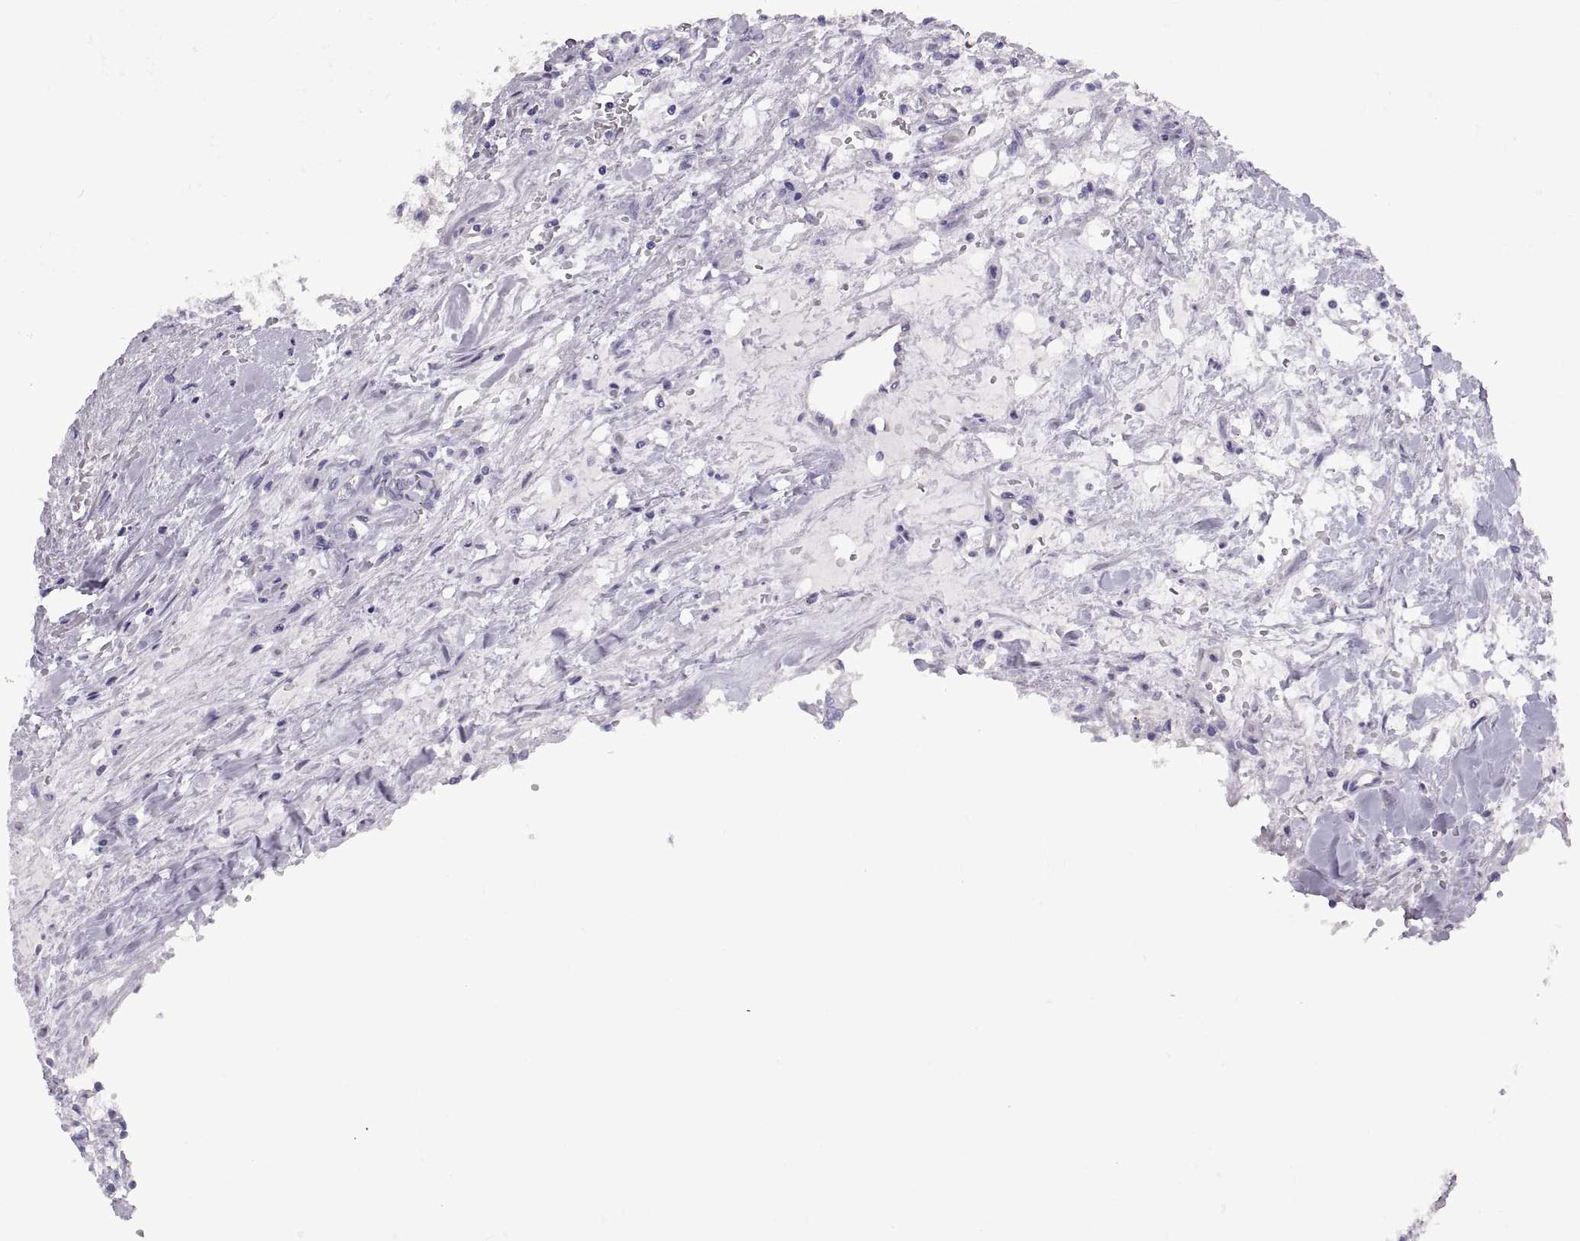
{"staining": {"intensity": "negative", "quantity": "none", "location": "none"}, "tissue": "renal cancer", "cell_type": "Tumor cells", "image_type": "cancer", "snomed": [{"axis": "morphology", "description": "Adenocarcinoma, NOS"}, {"axis": "topography", "description": "Kidney"}], "caption": "Immunohistochemistry of human renal adenocarcinoma shows no staining in tumor cells.", "gene": "CRYBB3", "patient": {"sex": "male", "age": 36}}